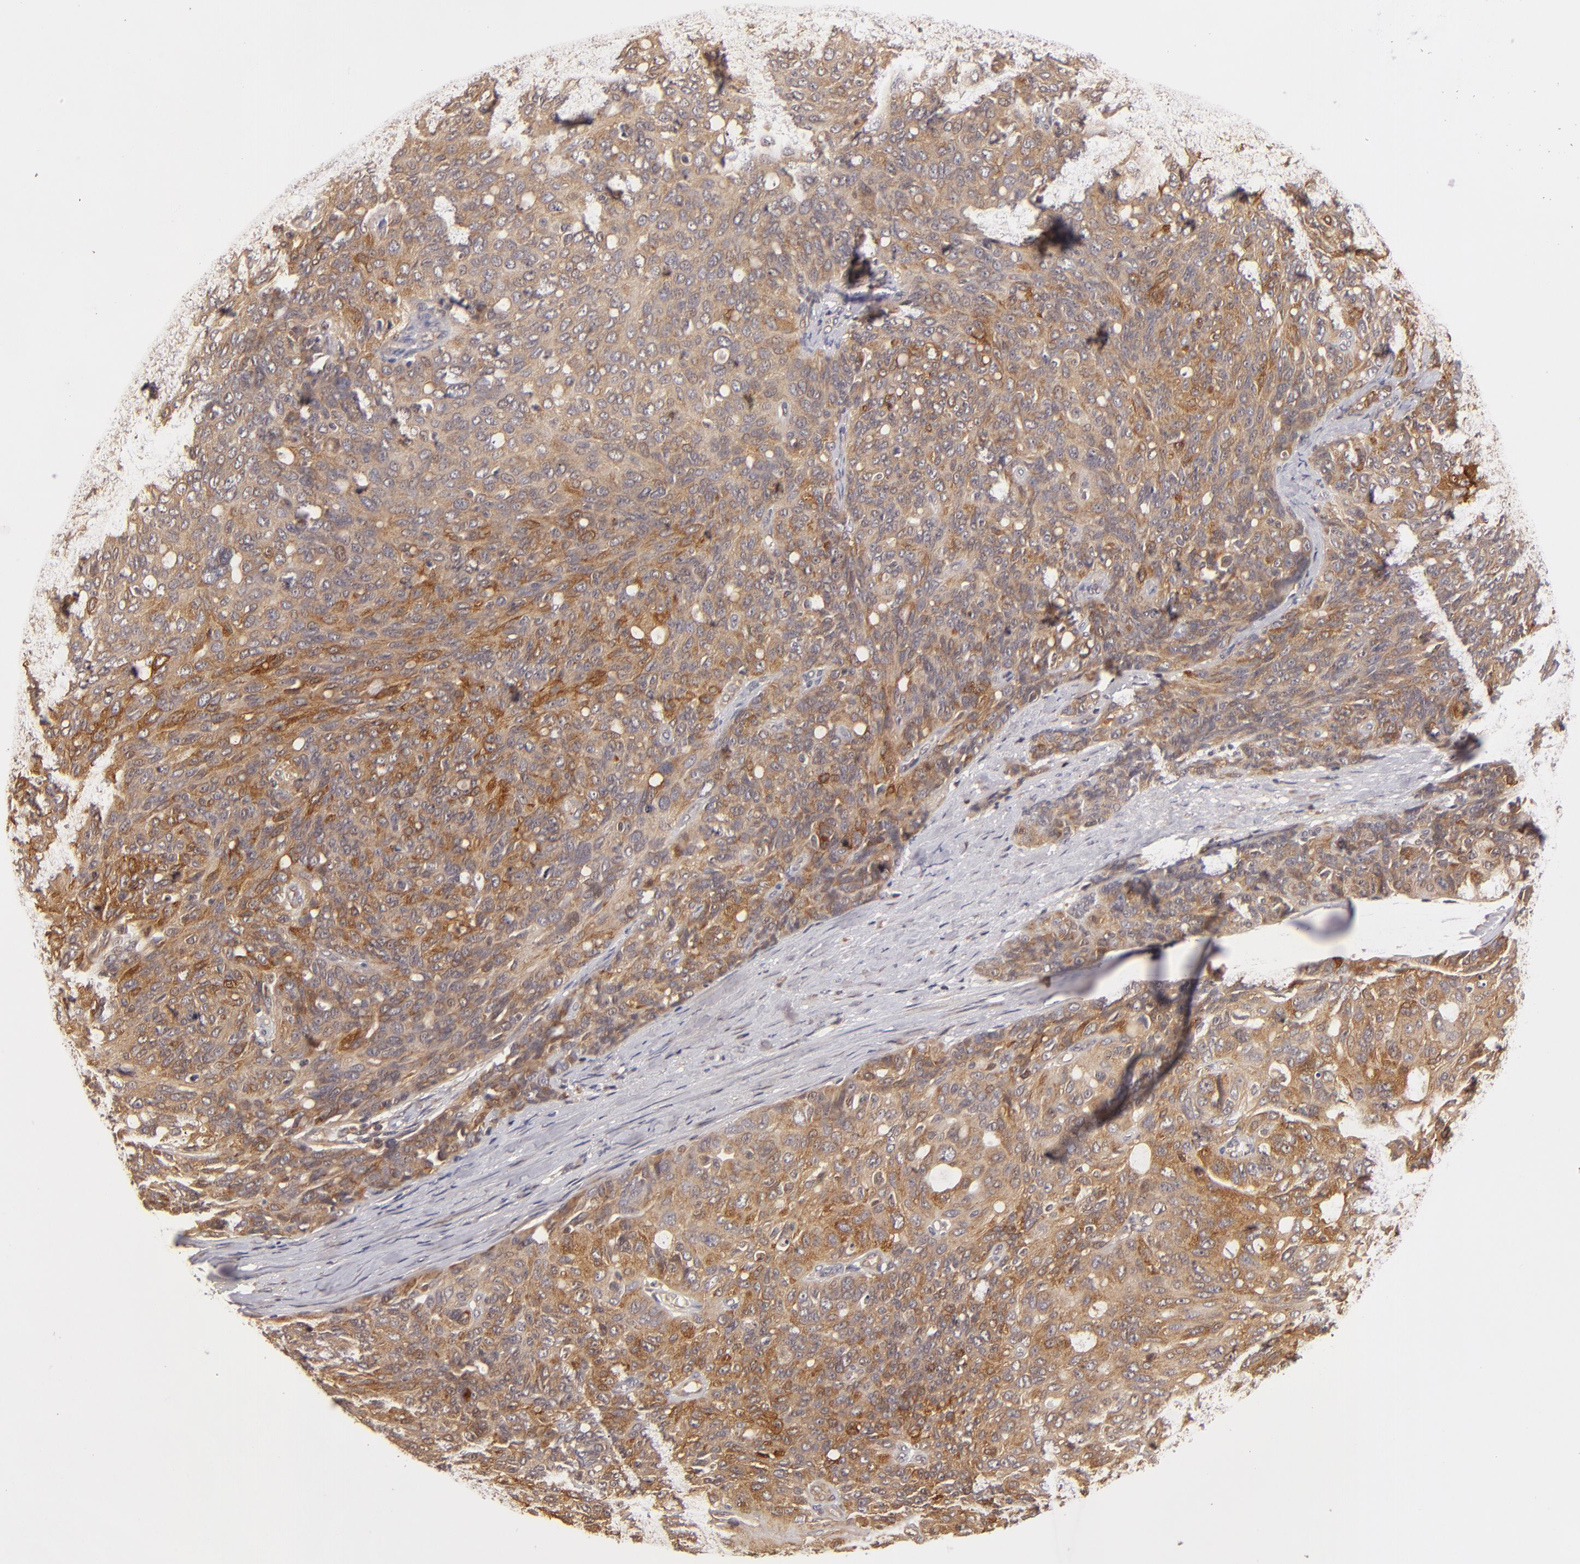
{"staining": {"intensity": "moderate", "quantity": ">75%", "location": "cytoplasmic/membranous"}, "tissue": "ovarian cancer", "cell_type": "Tumor cells", "image_type": "cancer", "snomed": [{"axis": "morphology", "description": "Carcinoma, endometroid"}, {"axis": "topography", "description": "Ovary"}], "caption": "A brown stain labels moderate cytoplasmic/membranous staining of a protein in ovarian endometroid carcinoma tumor cells.", "gene": "MAPK3", "patient": {"sex": "female", "age": 60}}